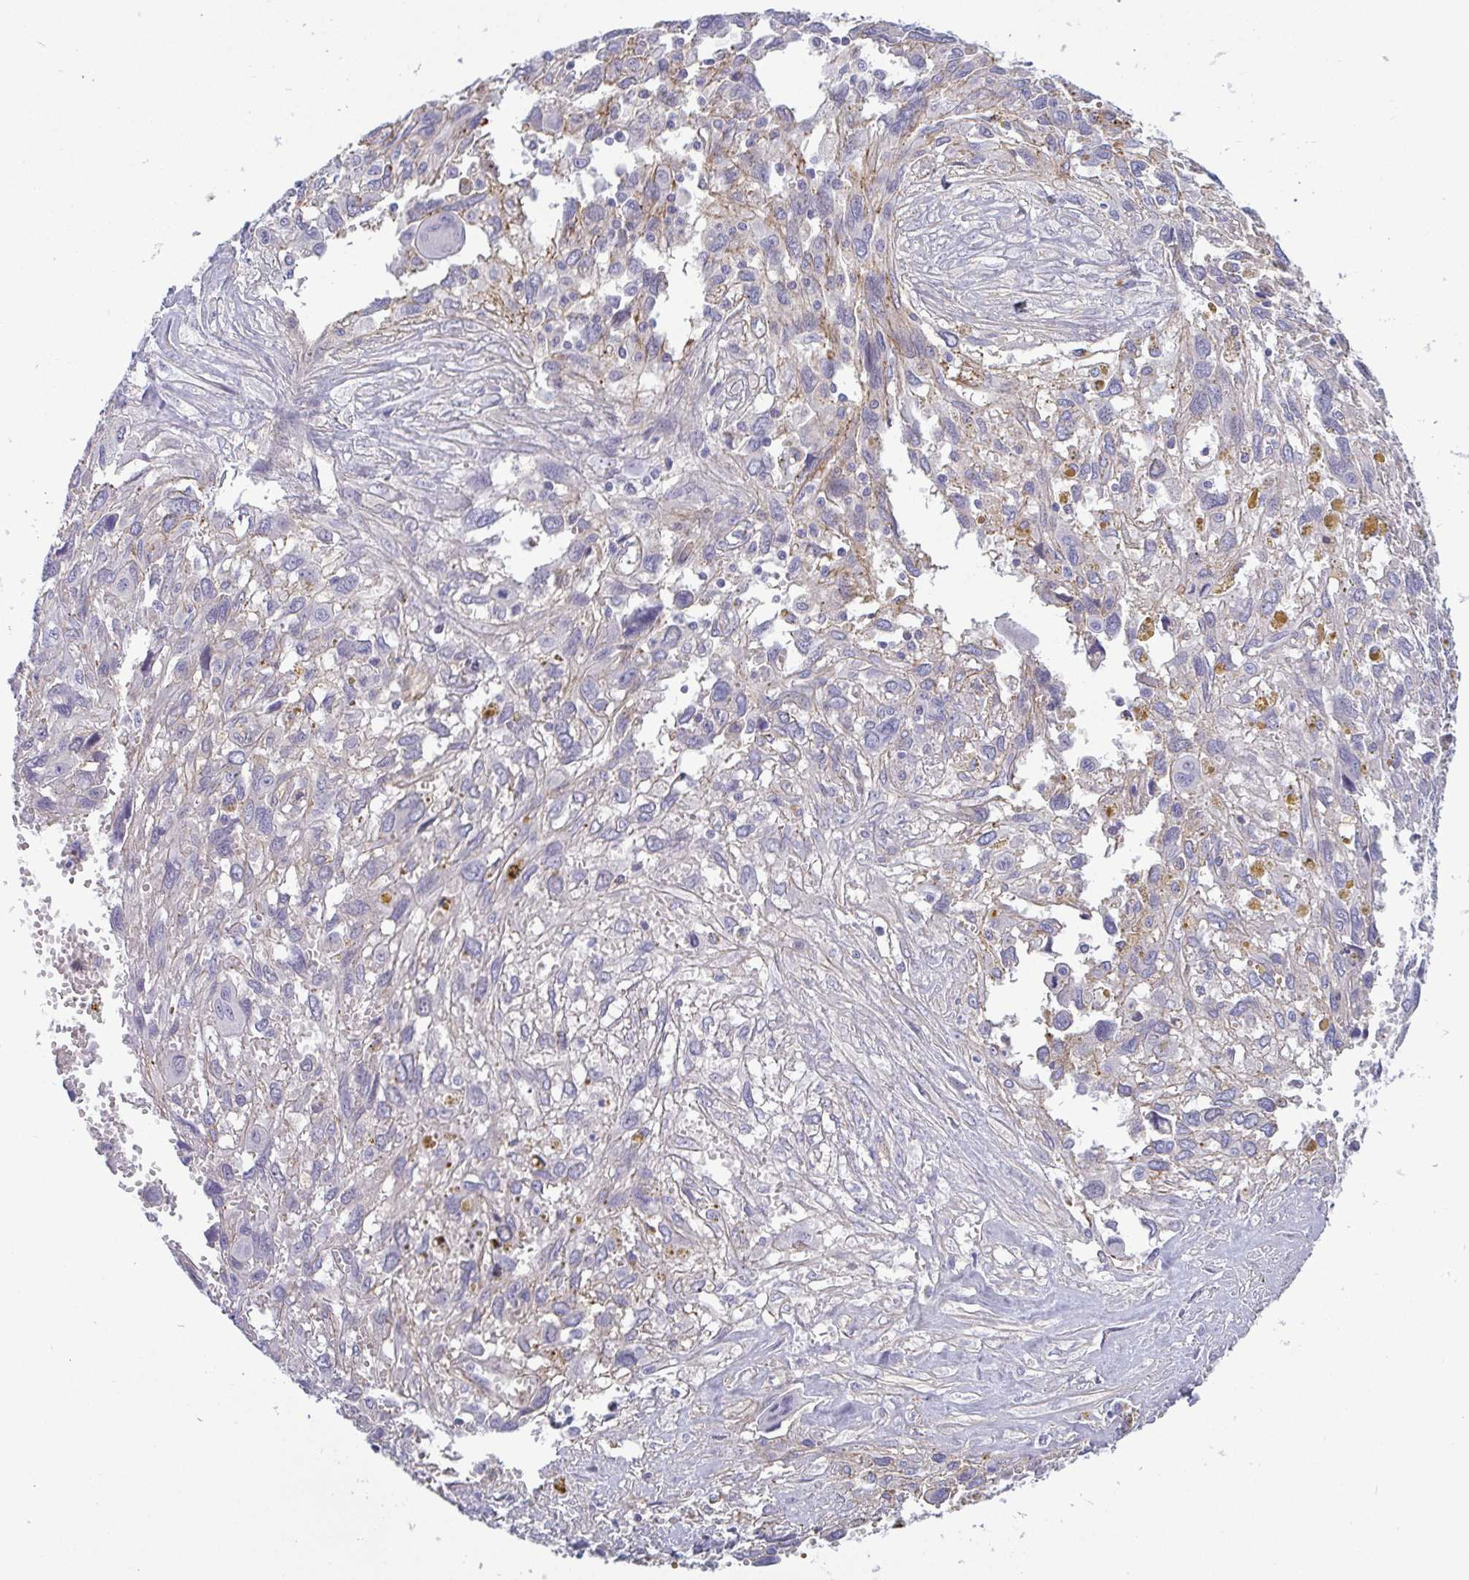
{"staining": {"intensity": "negative", "quantity": "none", "location": "none"}, "tissue": "pancreatic cancer", "cell_type": "Tumor cells", "image_type": "cancer", "snomed": [{"axis": "morphology", "description": "Adenocarcinoma, NOS"}, {"axis": "topography", "description": "Pancreas"}], "caption": "IHC image of neoplastic tissue: human adenocarcinoma (pancreatic) stained with DAB (3,3'-diaminobenzidine) demonstrates no significant protein staining in tumor cells.", "gene": "LIMA1", "patient": {"sex": "female", "age": 47}}